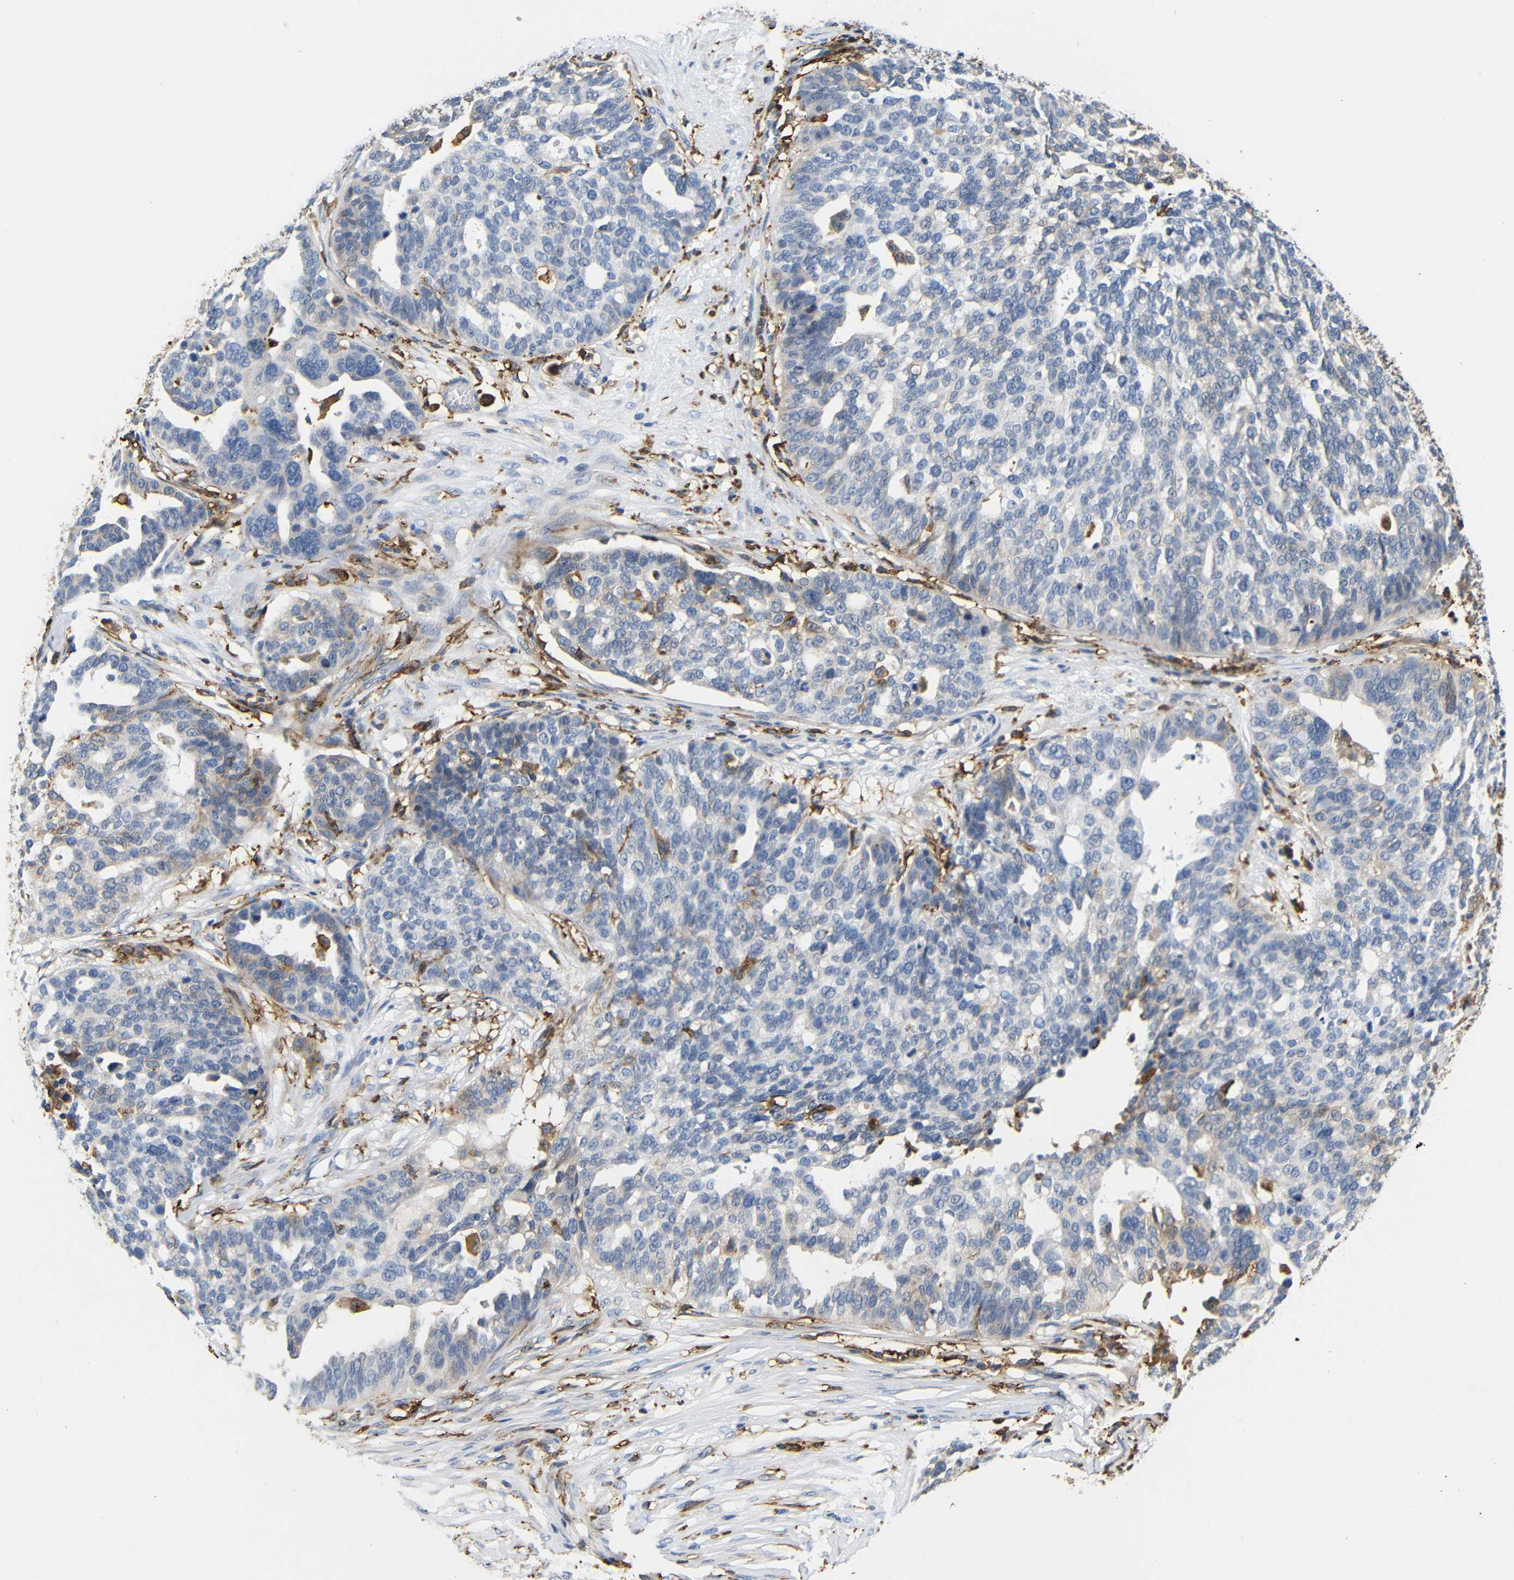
{"staining": {"intensity": "moderate", "quantity": "<25%", "location": "cytoplasmic/membranous"}, "tissue": "ovarian cancer", "cell_type": "Tumor cells", "image_type": "cancer", "snomed": [{"axis": "morphology", "description": "Cystadenocarcinoma, serous, NOS"}, {"axis": "topography", "description": "Ovary"}], "caption": "A brown stain shows moderate cytoplasmic/membranous expression of a protein in ovarian cancer tumor cells.", "gene": "HLA-DQB1", "patient": {"sex": "female", "age": 59}}